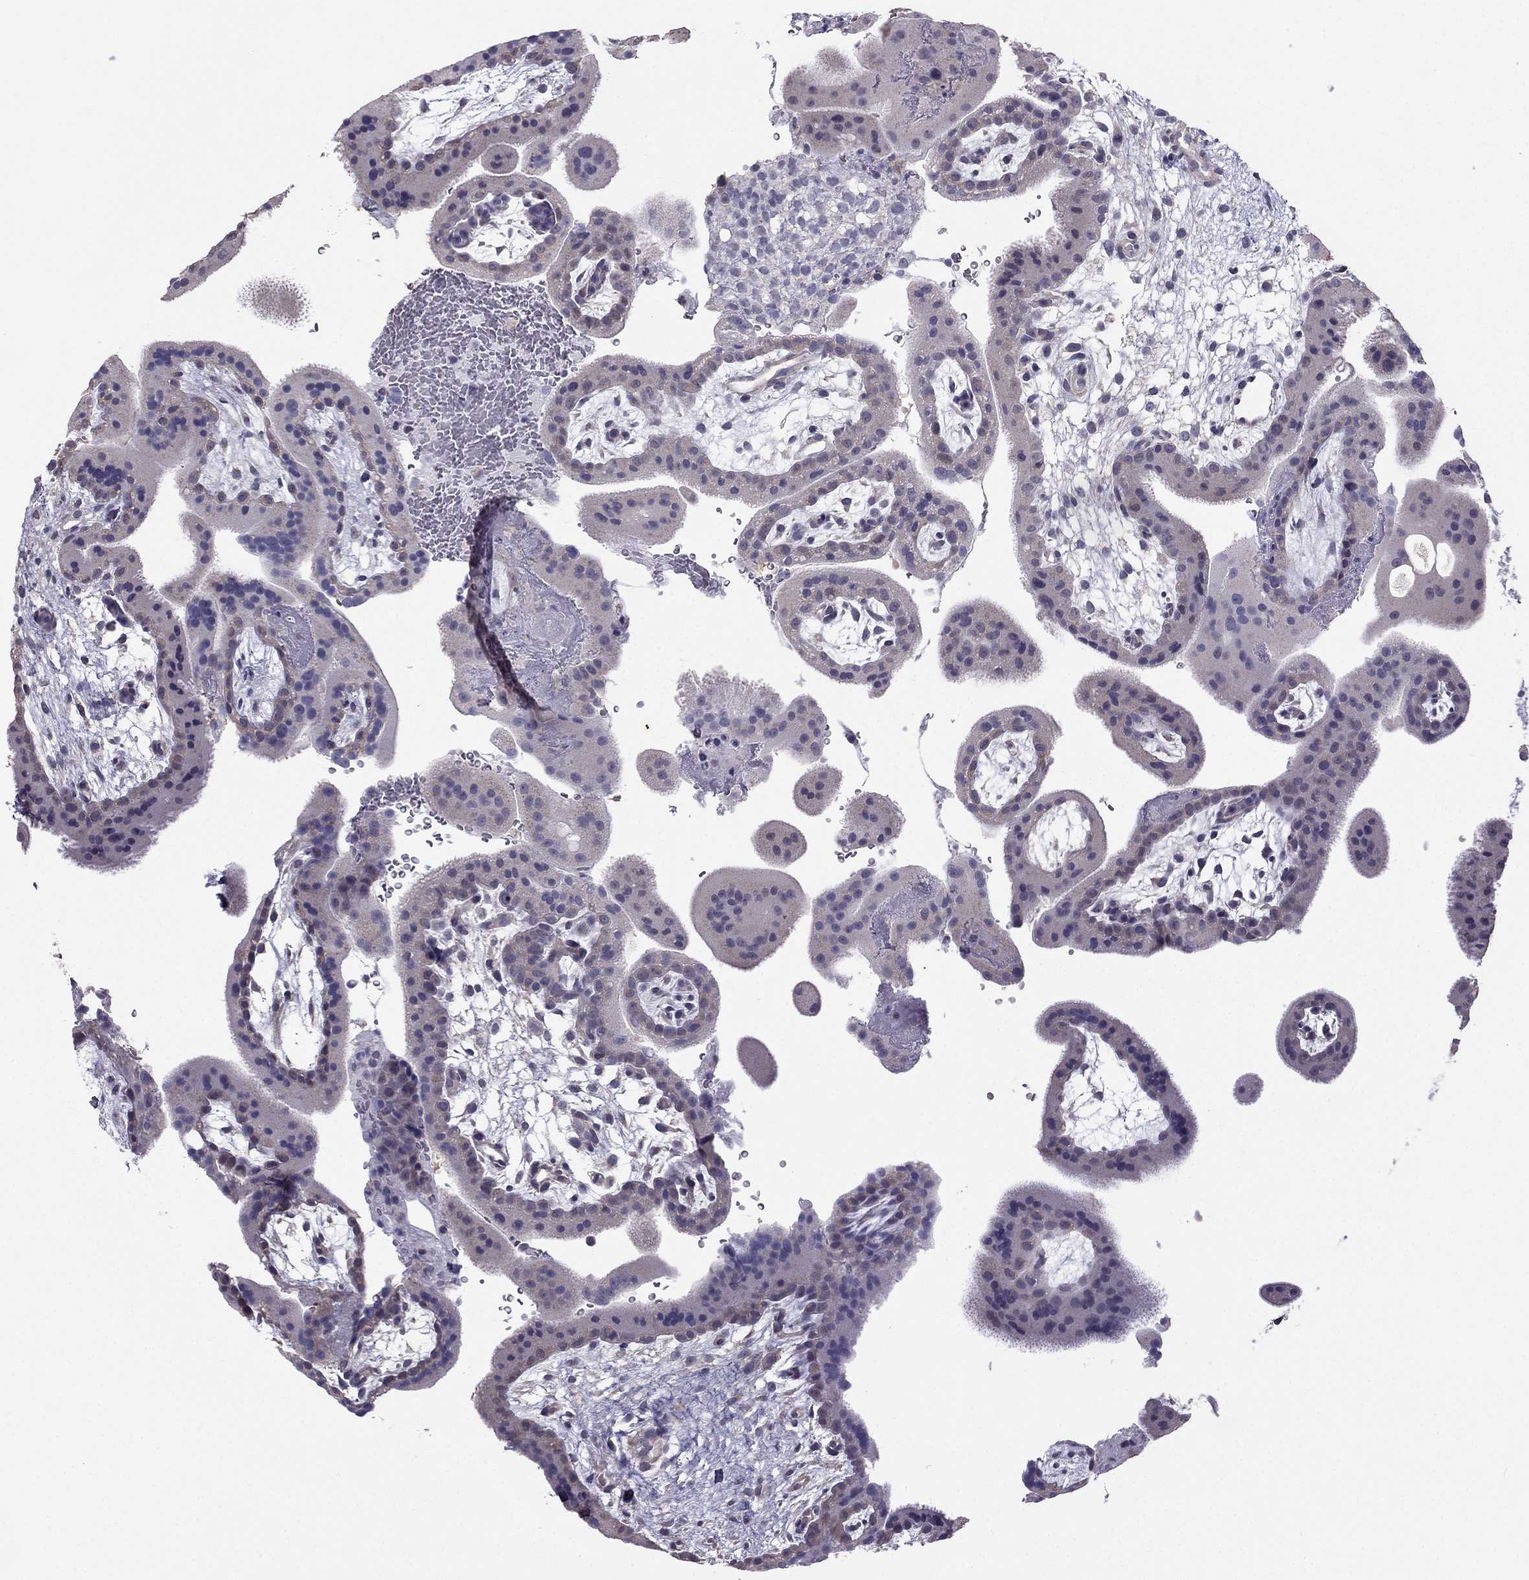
{"staining": {"intensity": "negative", "quantity": "none", "location": "none"}, "tissue": "placenta", "cell_type": "Decidual cells", "image_type": "normal", "snomed": [{"axis": "morphology", "description": "Normal tissue, NOS"}, {"axis": "topography", "description": "Placenta"}], "caption": "This is an IHC image of benign placenta. There is no expression in decidual cells.", "gene": "HSFX1", "patient": {"sex": "female", "age": 19}}